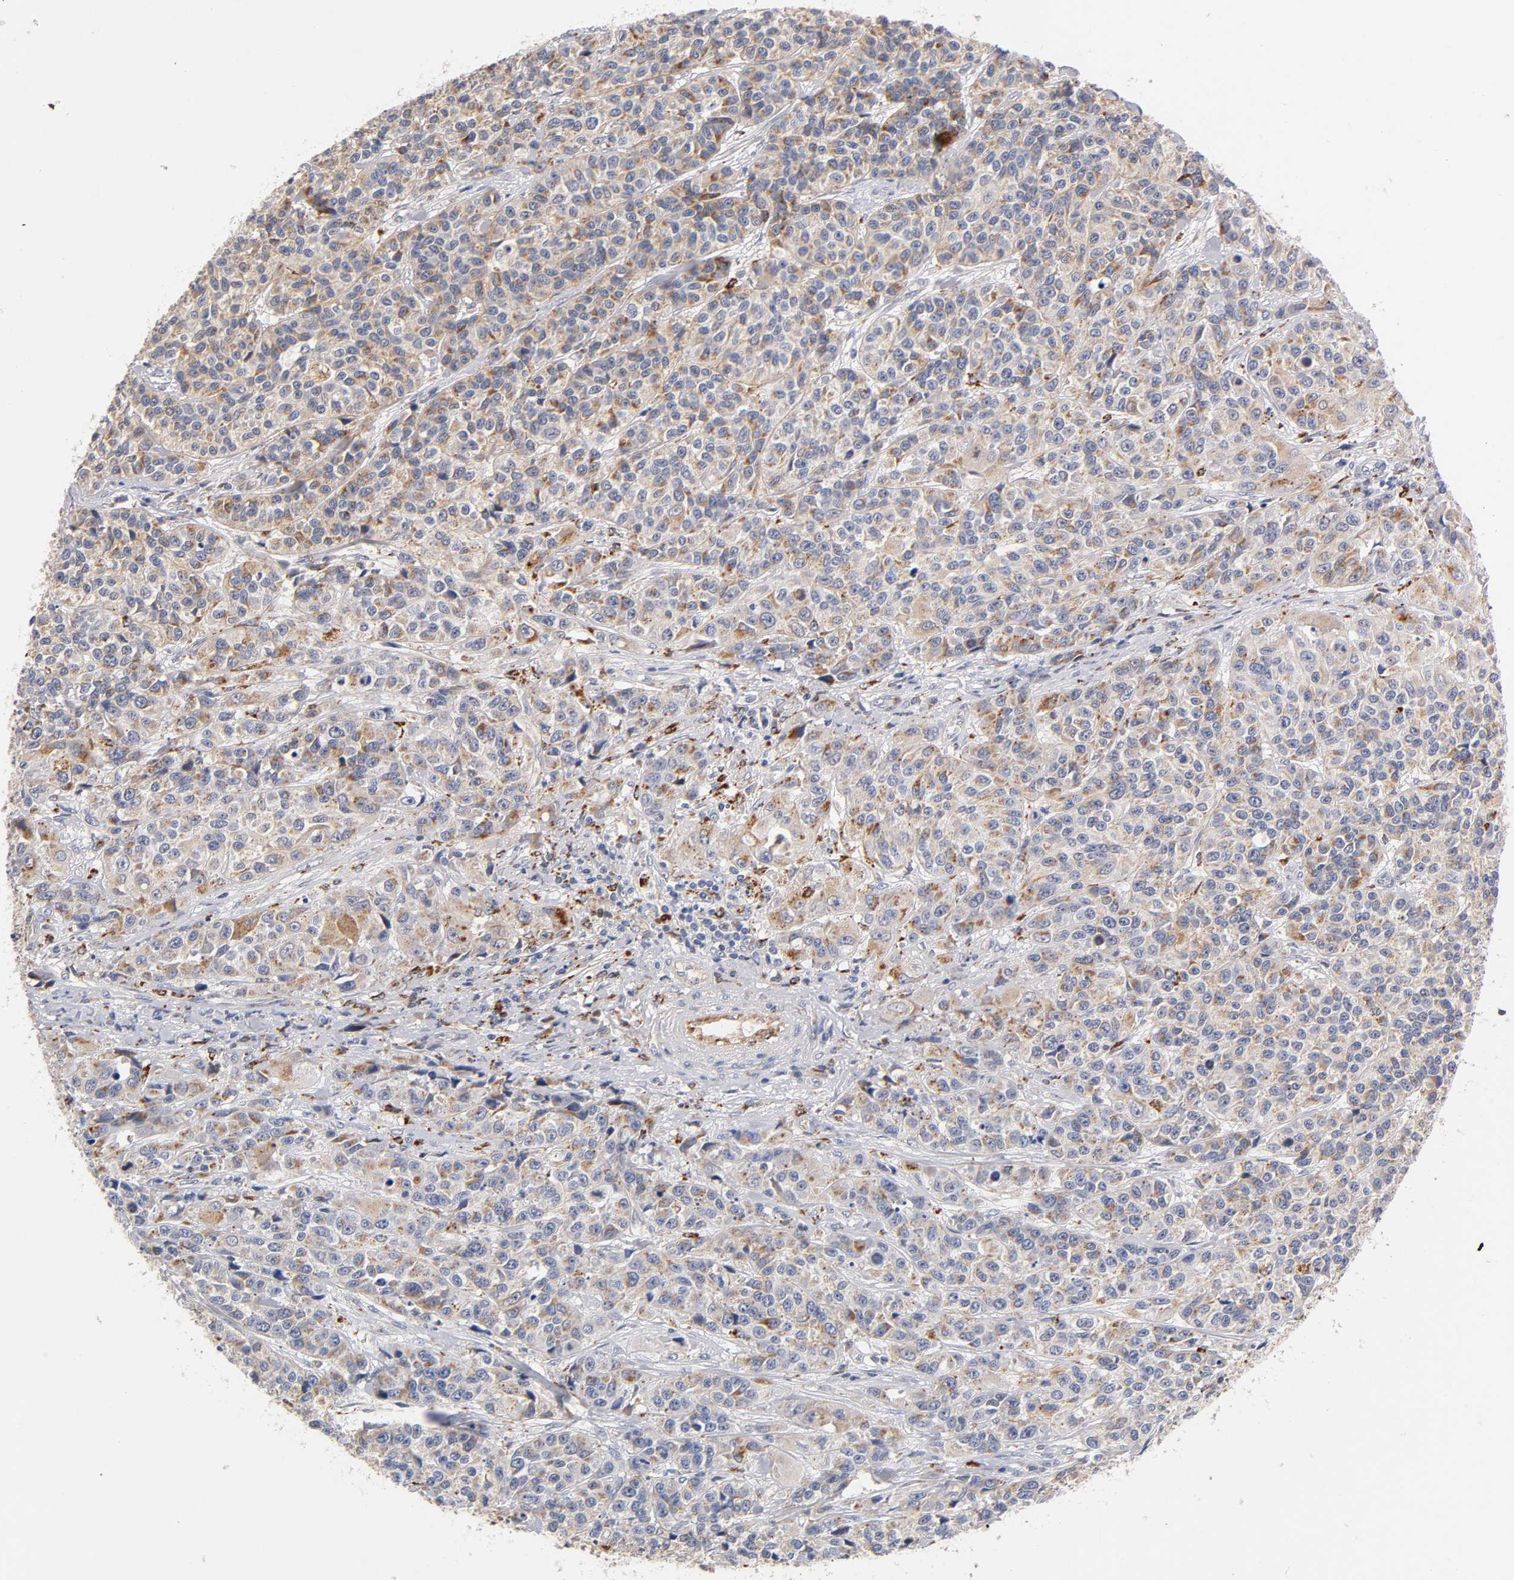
{"staining": {"intensity": "moderate", "quantity": ">75%", "location": "cytoplasmic/membranous"}, "tissue": "urothelial cancer", "cell_type": "Tumor cells", "image_type": "cancer", "snomed": [{"axis": "morphology", "description": "Urothelial carcinoma, High grade"}, {"axis": "topography", "description": "Urinary bladder"}], "caption": "A high-resolution histopathology image shows immunohistochemistry (IHC) staining of urothelial carcinoma (high-grade), which exhibits moderate cytoplasmic/membranous expression in about >75% of tumor cells. The protein is stained brown, and the nuclei are stained in blue (DAB (3,3'-diaminobenzidine) IHC with brightfield microscopy, high magnification).", "gene": "ISG15", "patient": {"sex": "female", "age": 81}}